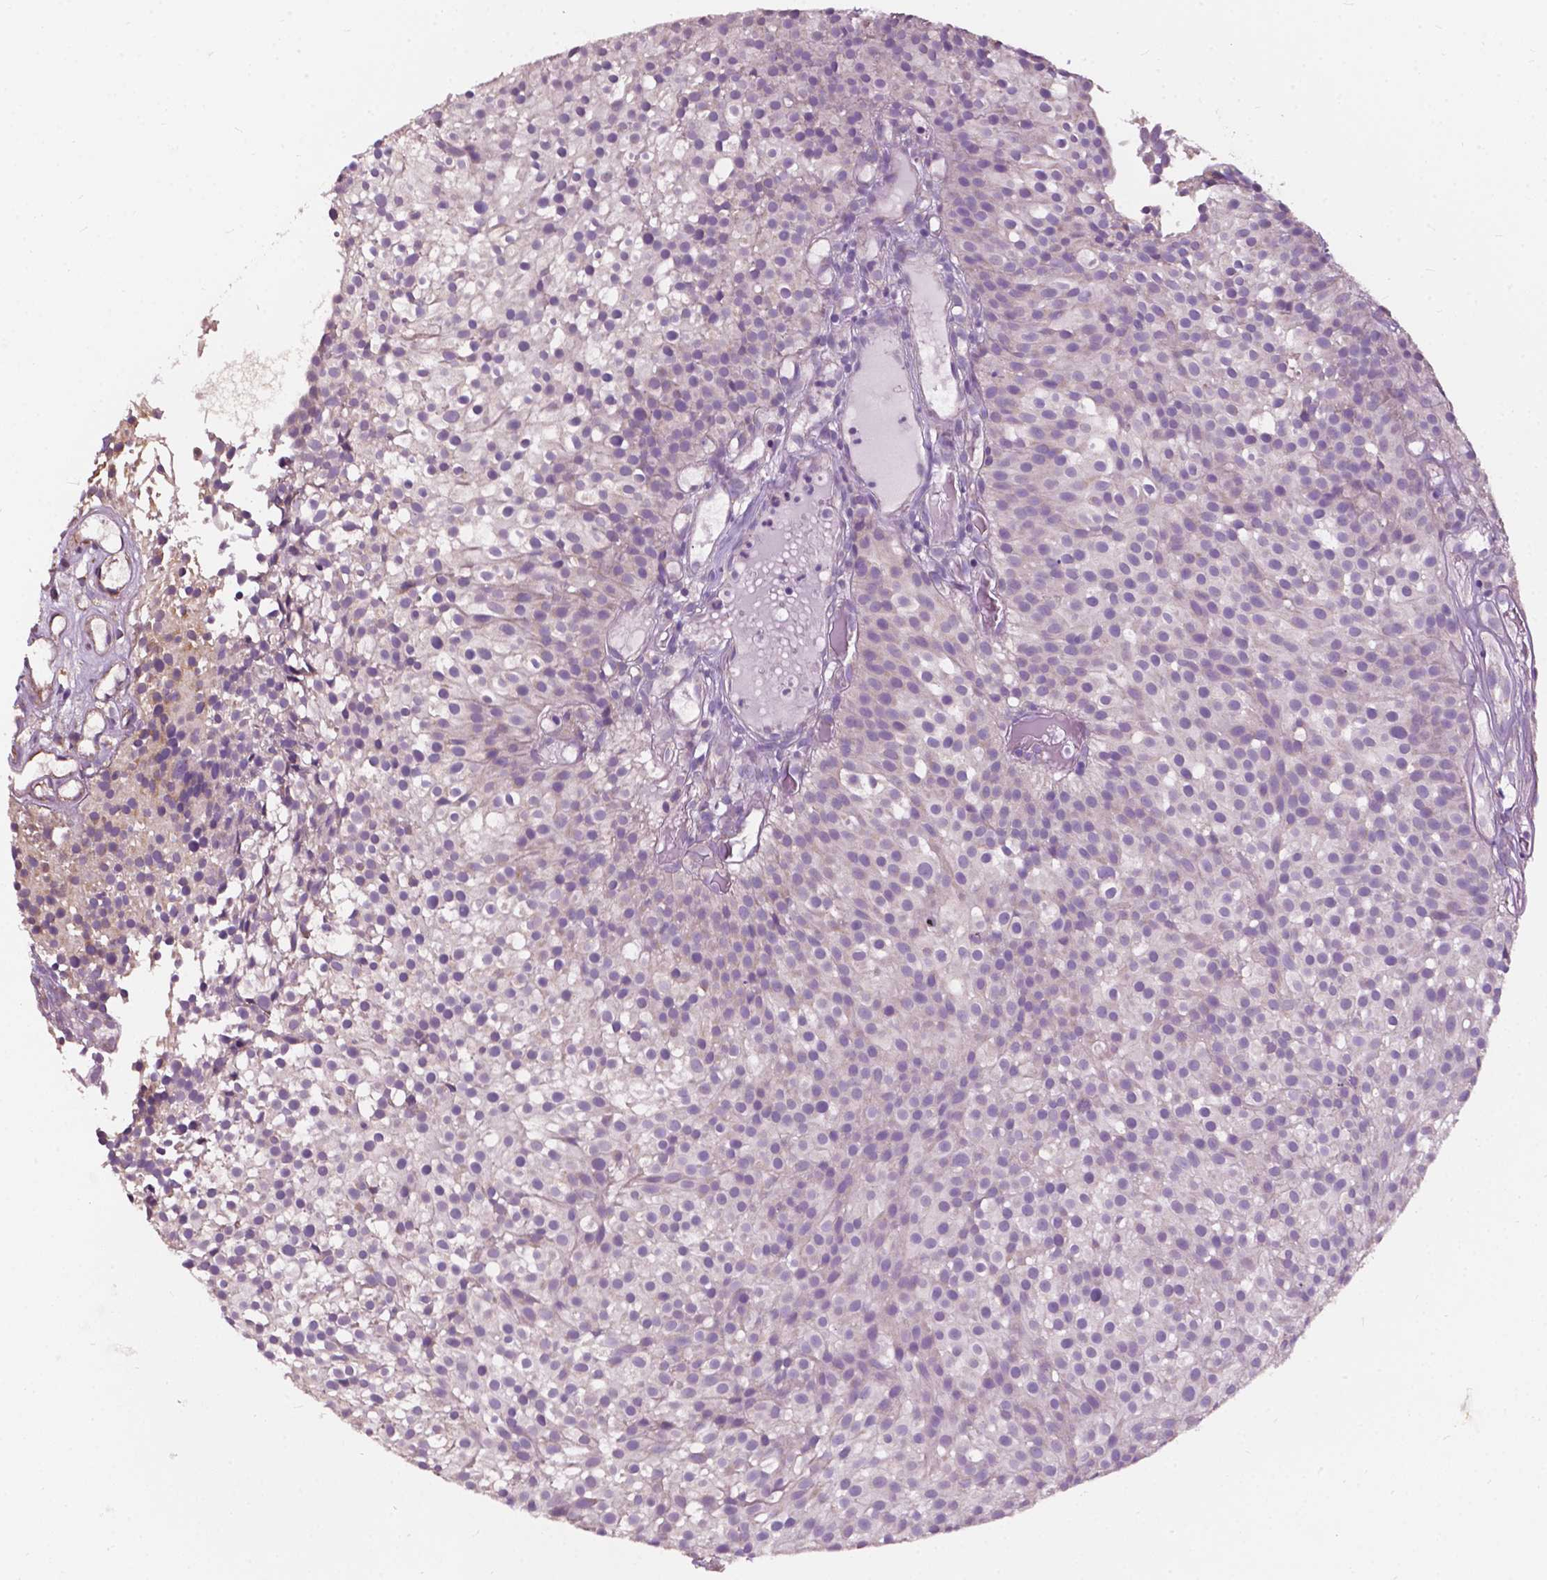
{"staining": {"intensity": "negative", "quantity": "none", "location": "none"}, "tissue": "urothelial cancer", "cell_type": "Tumor cells", "image_type": "cancer", "snomed": [{"axis": "morphology", "description": "Urothelial carcinoma, Low grade"}, {"axis": "topography", "description": "Urinary bladder"}], "caption": "Immunohistochemistry micrograph of human urothelial cancer stained for a protein (brown), which displays no expression in tumor cells. (DAB (3,3'-diaminobenzidine) immunohistochemistry, high magnification).", "gene": "NDUFA10", "patient": {"sex": "male", "age": 63}}